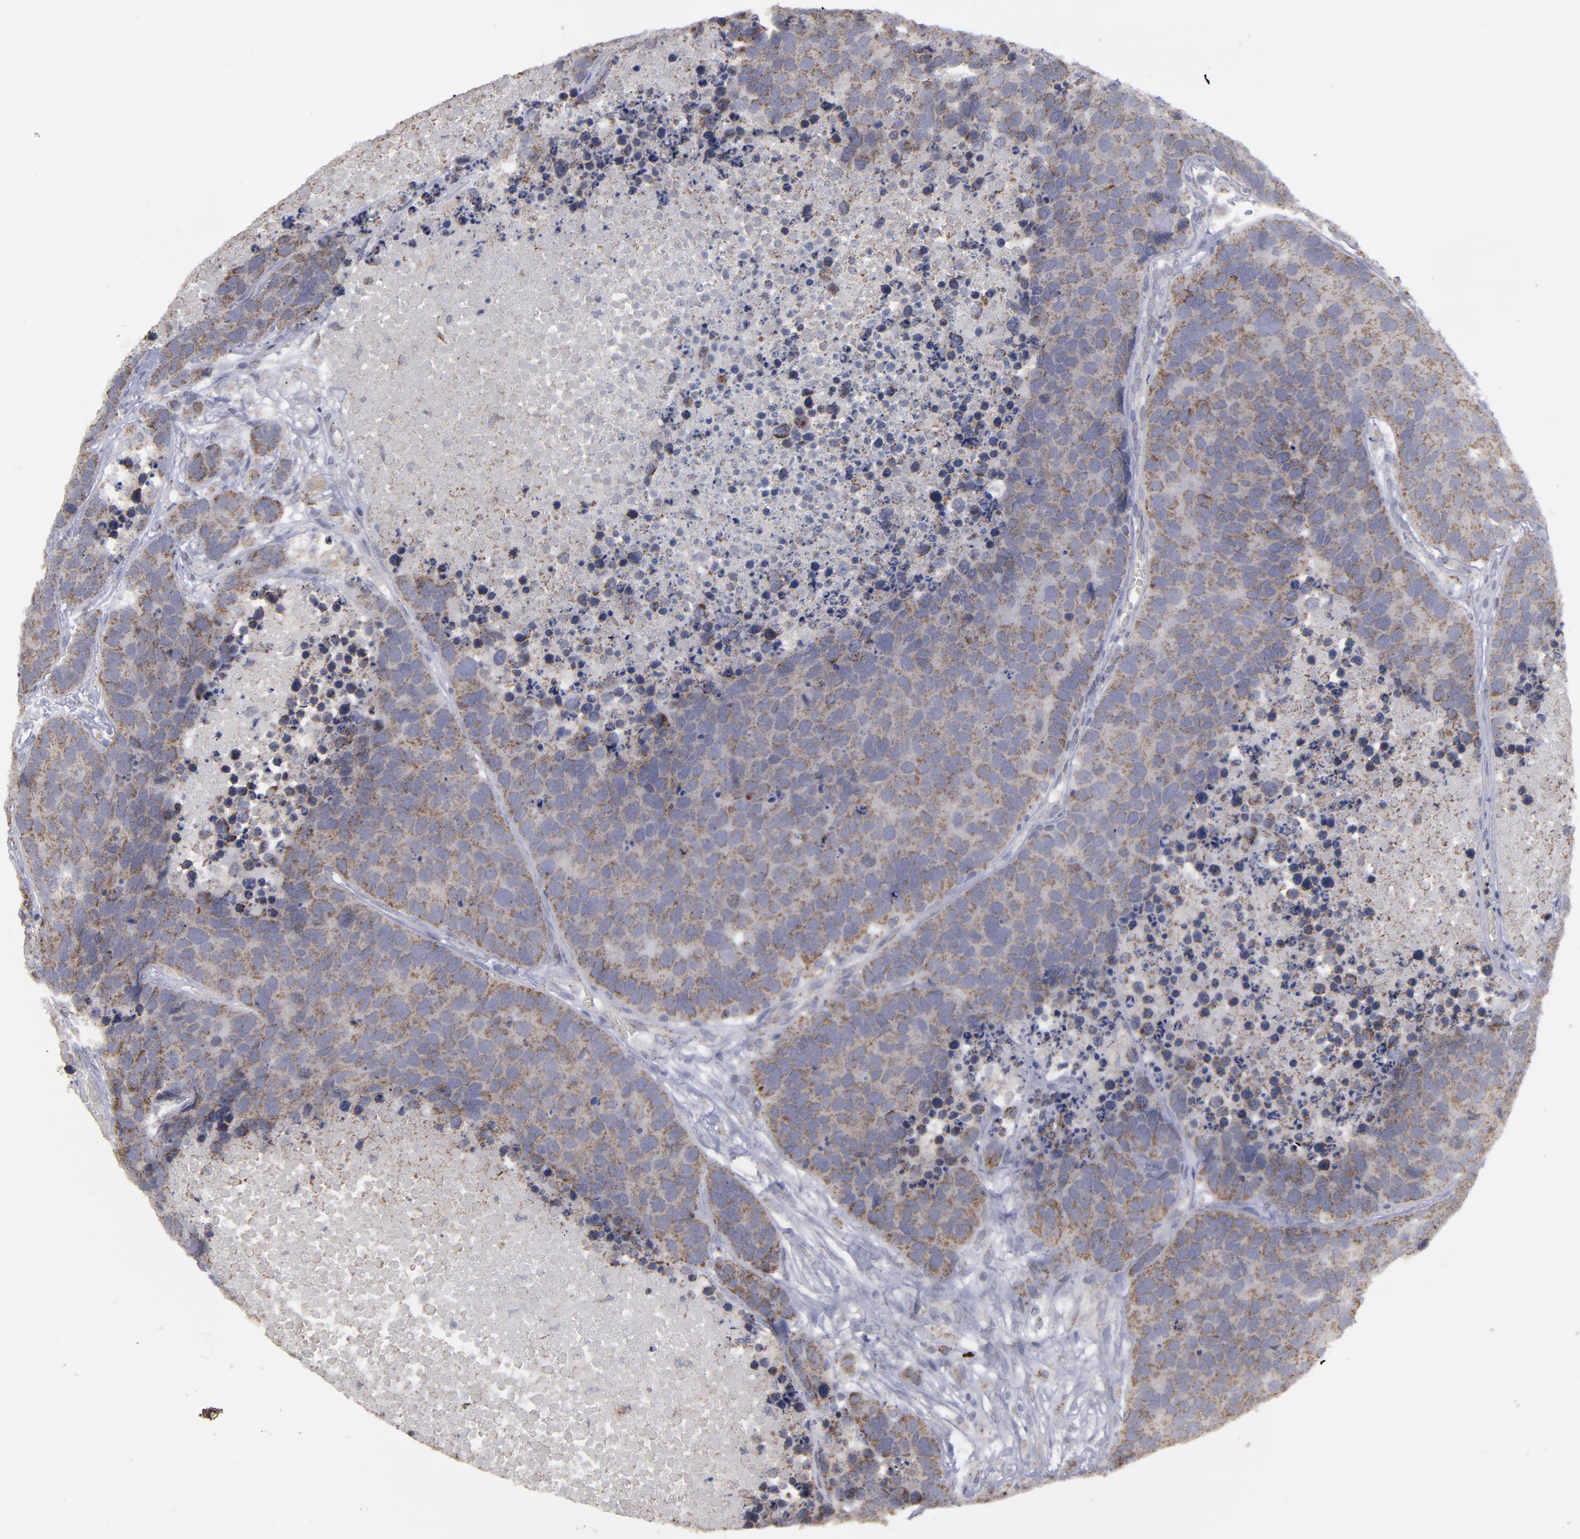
{"staining": {"intensity": "moderate", "quantity": ">75%", "location": "cytoplasmic/membranous"}, "tissue": "carcinoid", "cell_type": "Tumor cells", "image_type": "cancer", "snomed": [{"axis": "morphology", "description": "Carcinoid, malignant, NOS"}, {"axis": "topography", "description": "Lung"}], "caption": "Immunohistochemistry of human carcinoid exhibits medium levels of moderate cytoplasmic/membranous positivity in approximately >75% of tumor cells. (DAB = brown stain, brightfield microscopy at high magnification).", "gene": "MYOM2", "patient": {"sex": "male", "age": 60}}